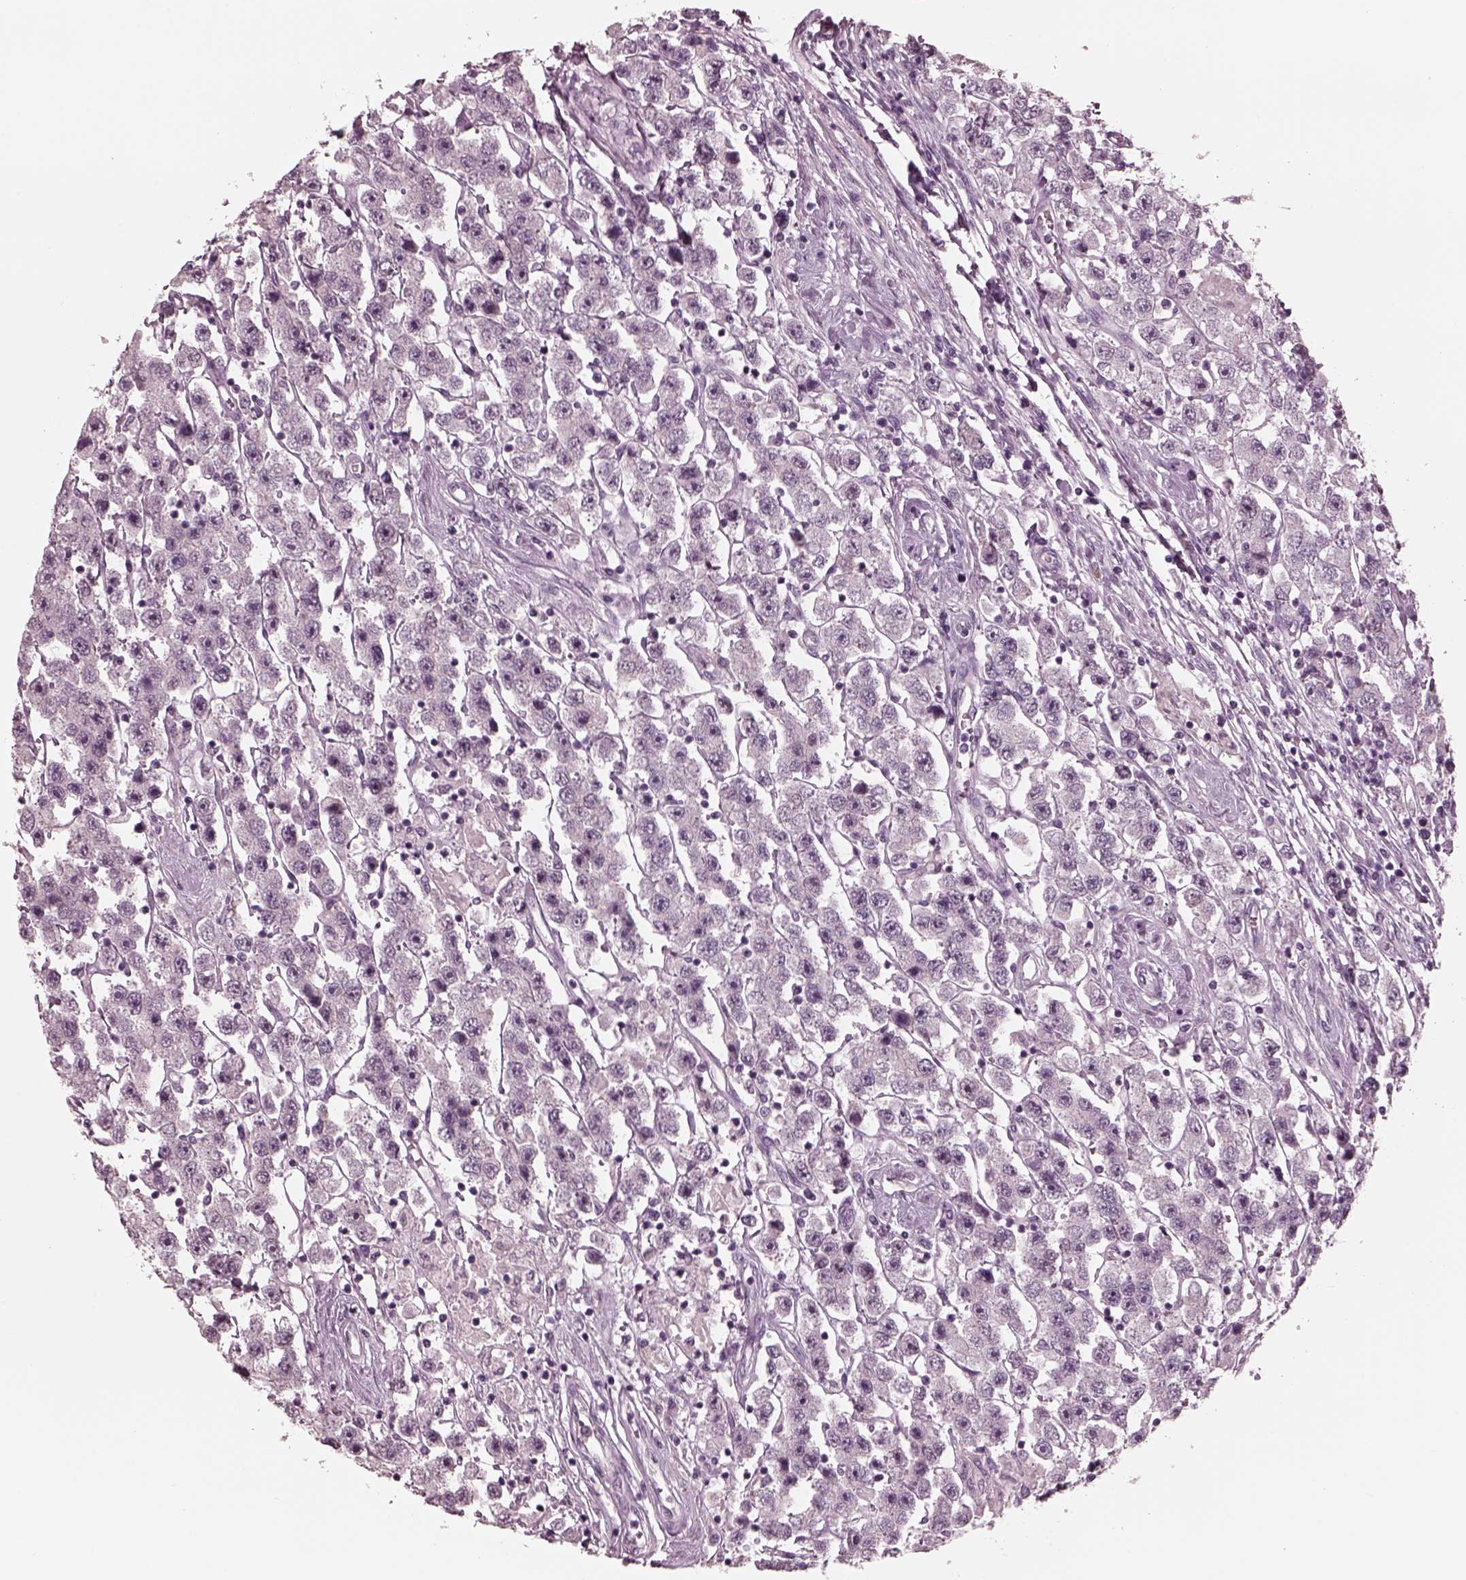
{"staining": {"intensity": "negative", "quantity": "none", "location": "none"}, "tissue": "testis cancer", "cell_type": "Tumor cells", "image_type": "cancer", "snomed": [{"axis": "morphology", "description": "Seminoma, NOS"}, {"axis": "topography", "description": "Testis"}], "caption": "DAB immunohistochemical staining of seminoma (testis) demonstrates no significant expression in tumor cells.", "gene": "YY2", "patient": {"sex": "male", "age": 45}}